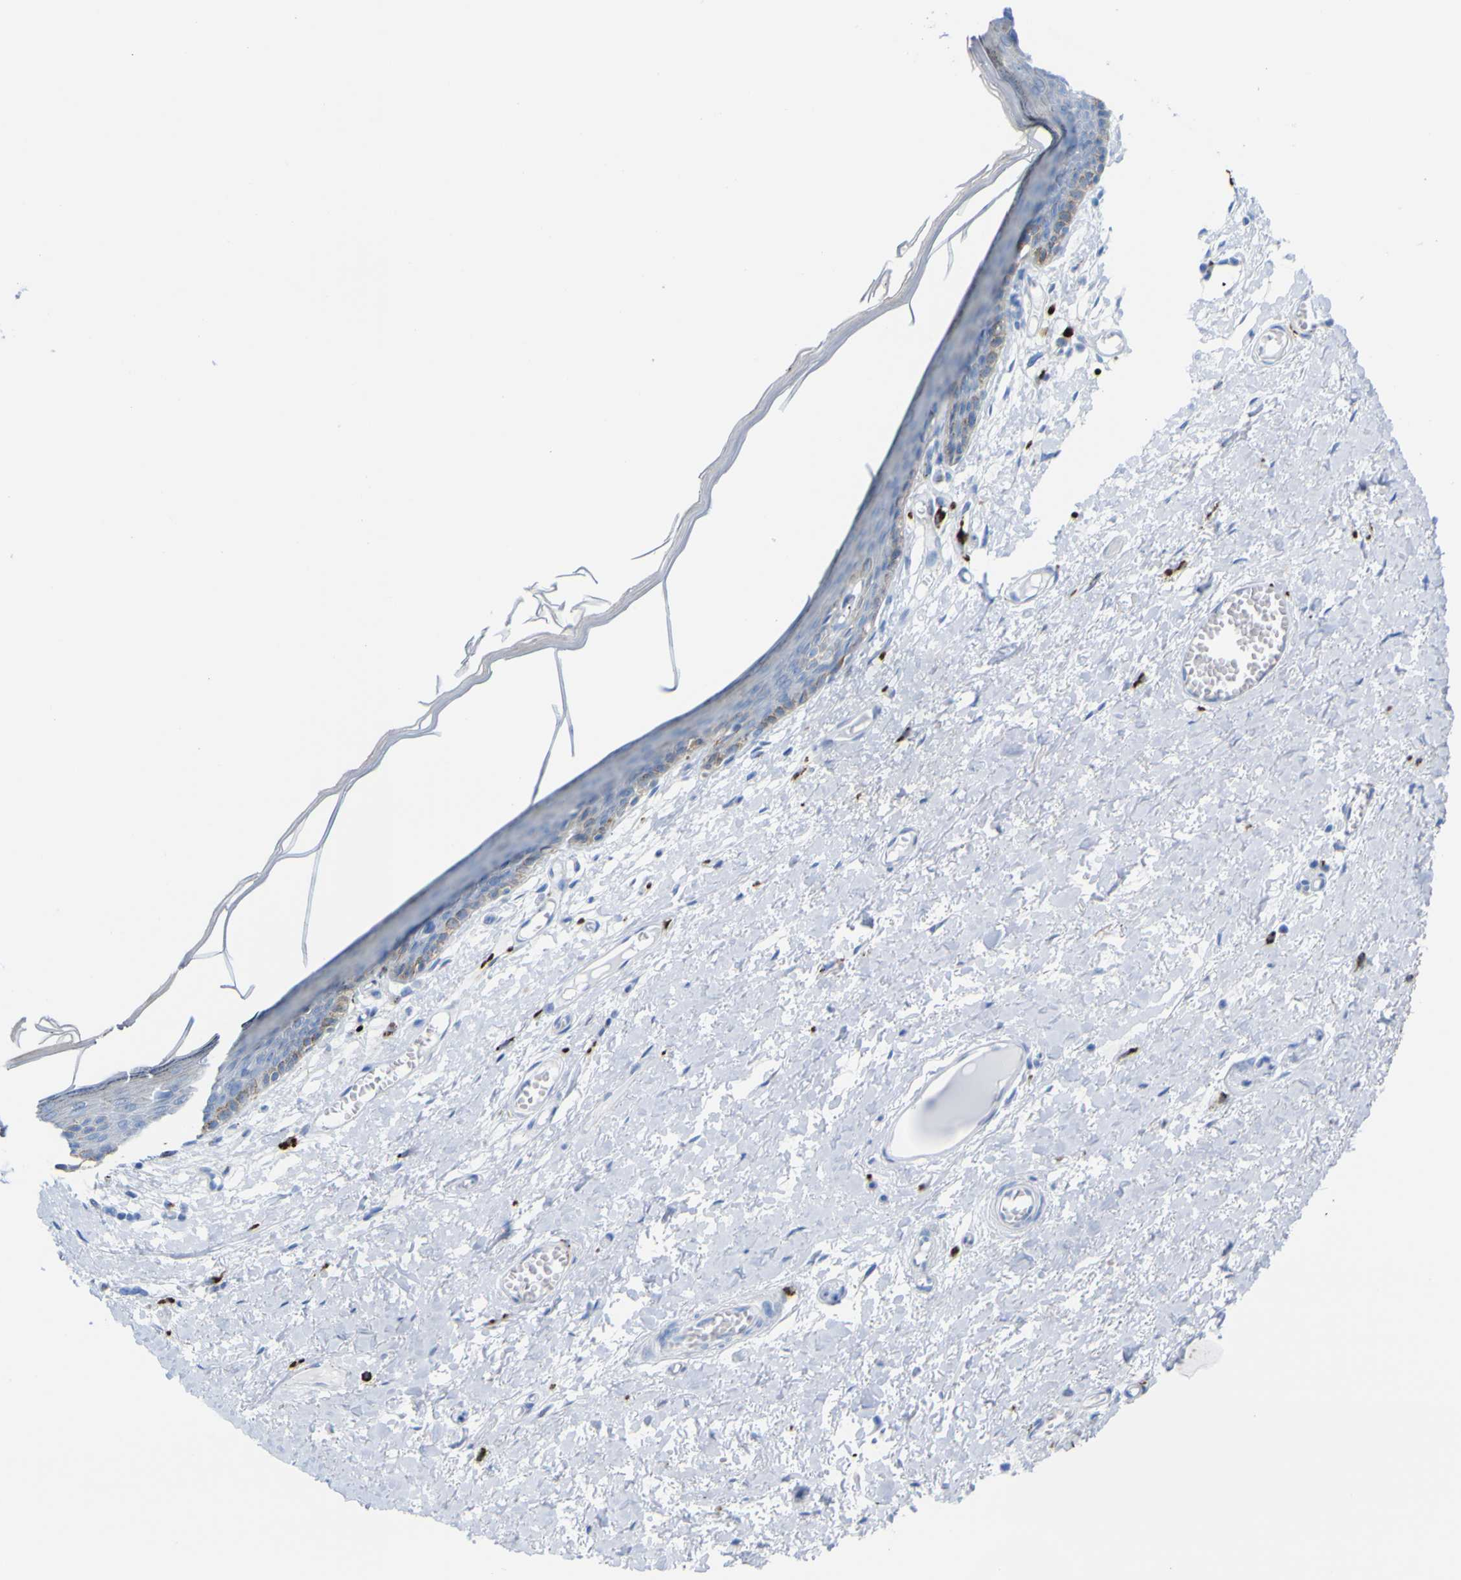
{"staining": {"intensity": "weak", "quantity": "<25%", "location": "cytoplasmic/membranous"}, "tissue": "skin", "cell_type": "Epidermal cells", "image_type": "normal", "snomed": [{"axis": "morphology", "description": "Normal tissue, NOS"}, {"axis": "topography", "description": "Vulva"}], "caption": "Protein analysis of unremarkable skin exhibits no significant staining in epidermal cells.", "gene": "PLD3", "patient": {"sex": "female", "age": 54}}